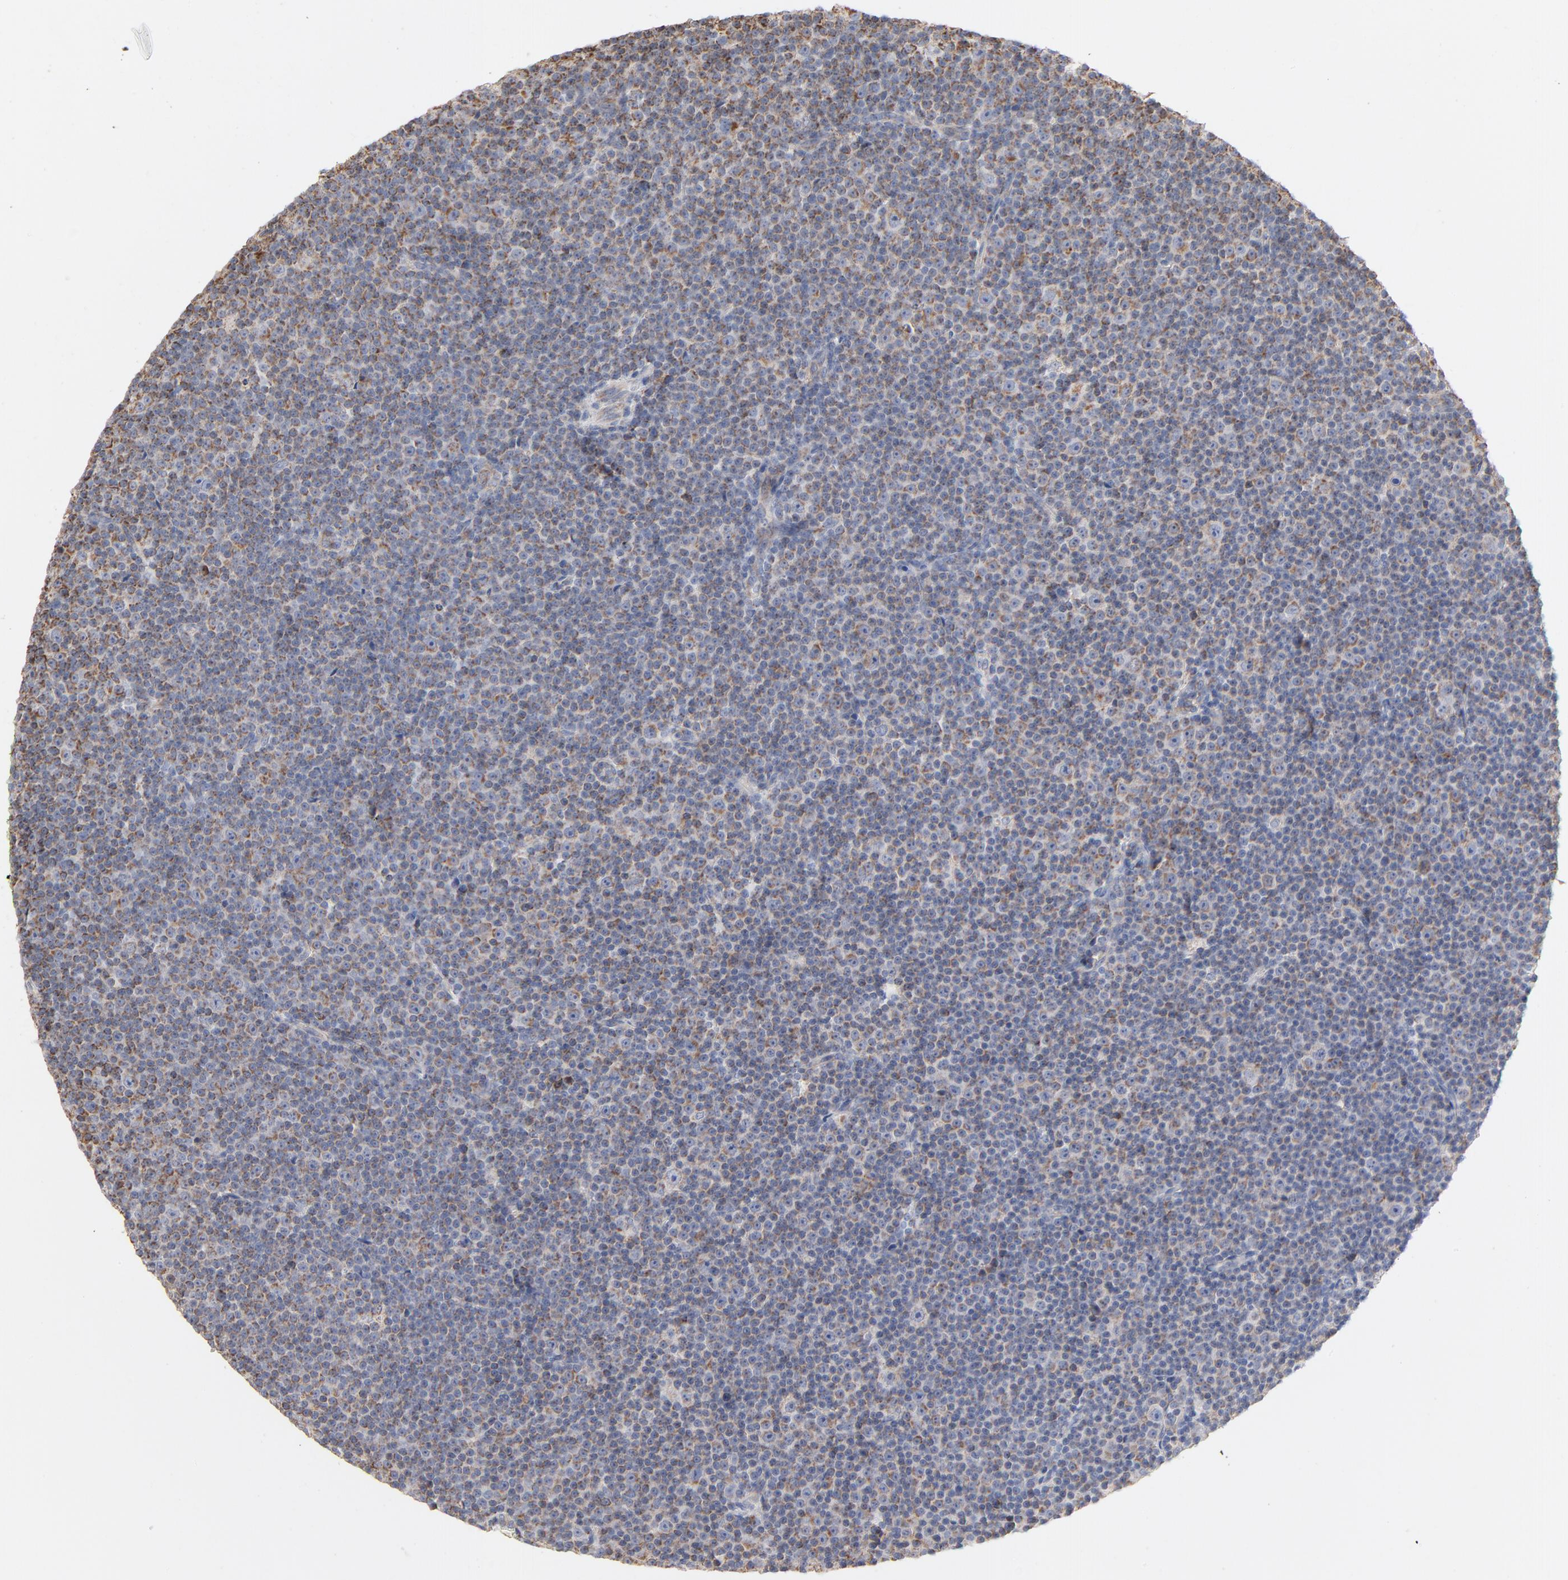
{"staining": {"intensity": "strong", "quantity": "25%-75%", "location": "cytoplasmic/membranous"}, "tissue": "lymphoma", "cell_type": "Tumor cells", "image_type": "cancer", "snomed": [{"axis": "morphology", "description": "Malignant lymphoma, non-Hodgkin's type, Low grade"}, {"axis": "topography", "description": "Lymph node"}], "caption": "Human malignant lymphoma, non-Hodgkin's type (low-grade) stained with a brown dye exhibits strong cytoplasmic/membranous positive staining in about 25%-75% of tumor cells.", "gene": "UQCRC1", "patient": {"sex": "female", "age": 67}}